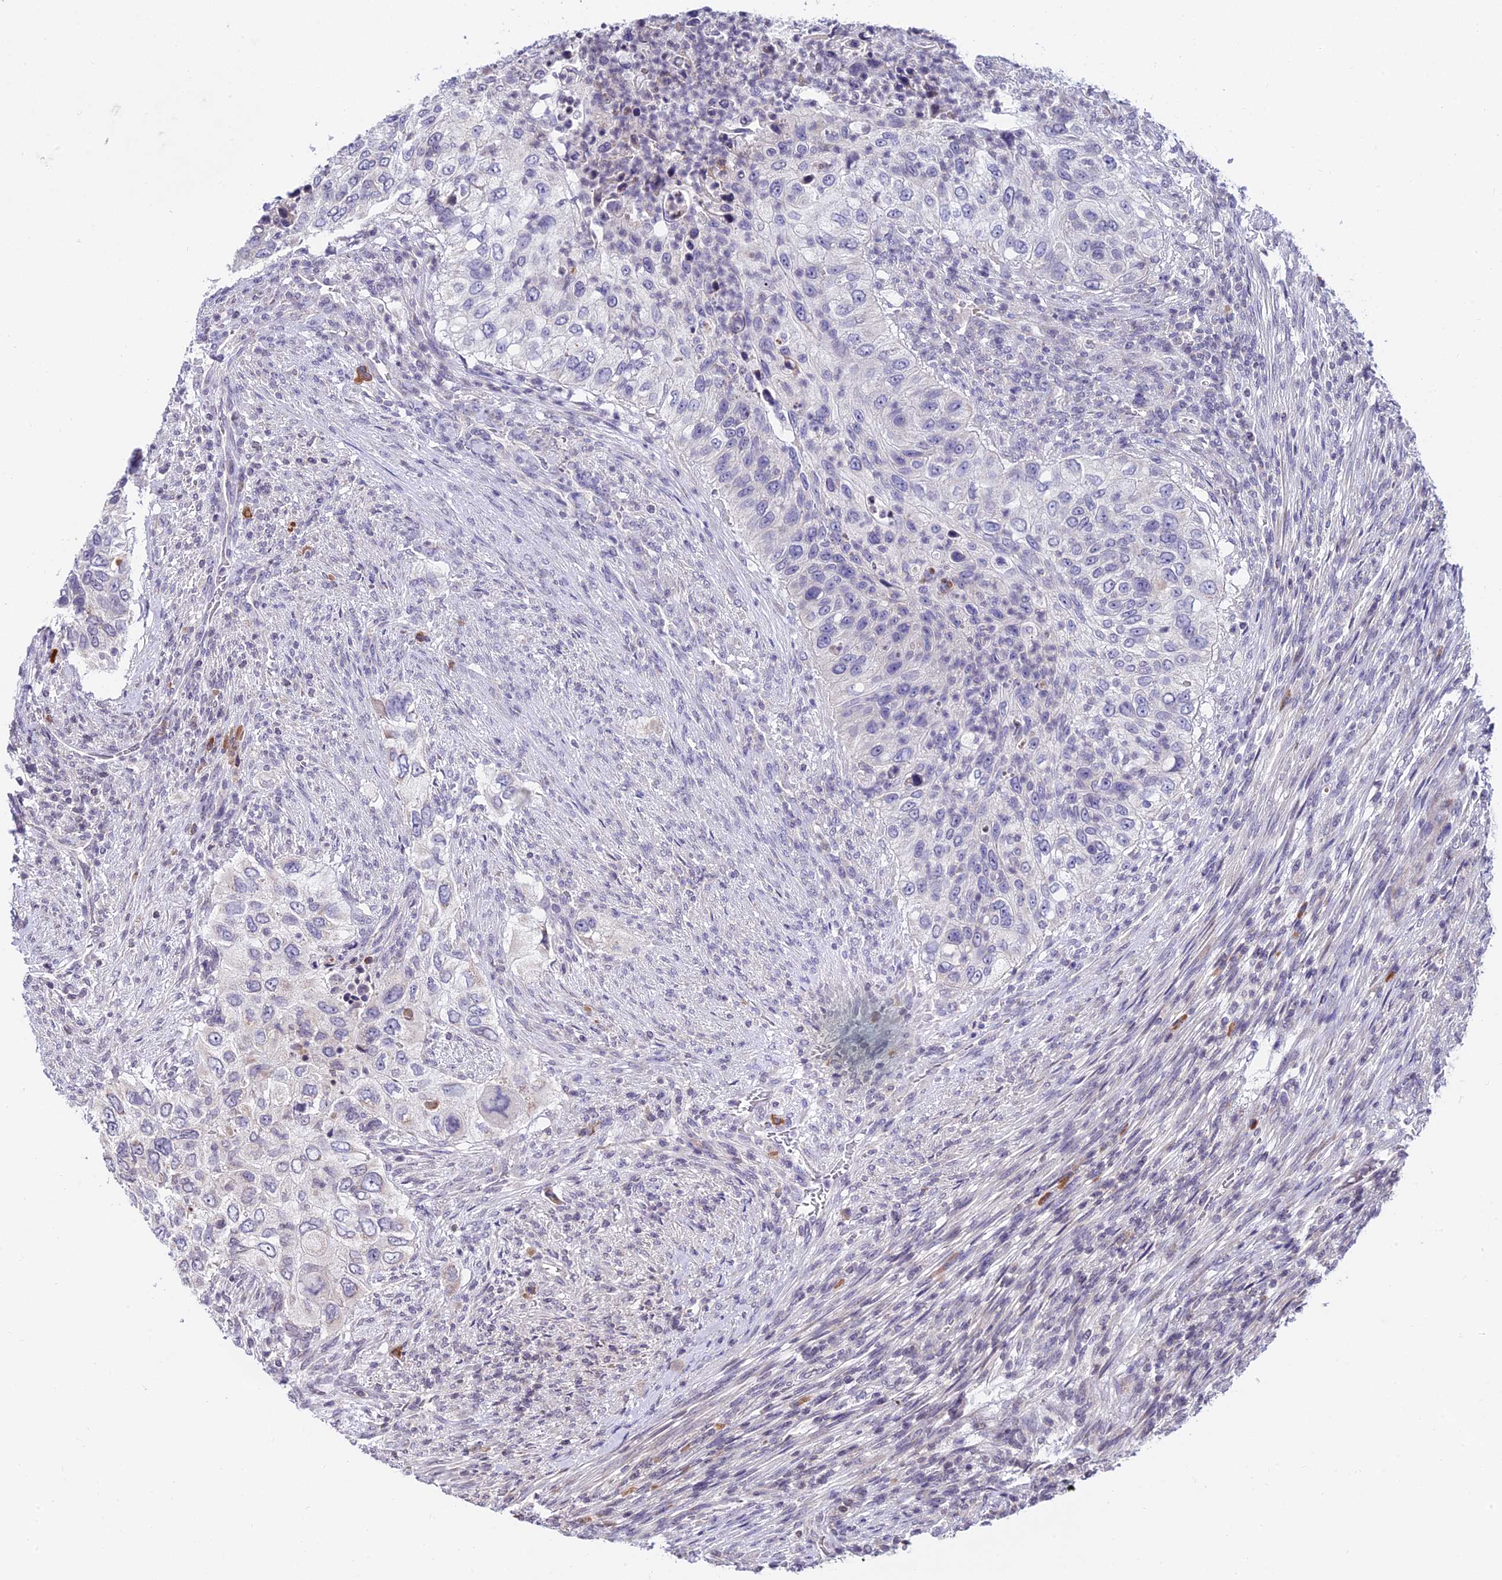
{"staining": {"intensity": "negative", "quantity": "none", "location": "none"}, "tissue": "urothelial cancer", "cell_type": "Tumor cells", "image_type": "cancer", "snomed": [{"axis": "morphology", "description": "Urothelial carcinoma, High grade"}, {"axis": "topography", "description": "Urinary bladder"}], "caption": "The image reveals no staining of tumor cells in urothelial carcinoma (high-grade). (DAB (3,3'-diaminobenzidine) immunohistochemistry (IHC) with hematoxylin counter stain).", "gene": "CDNF", "patient": {"sex": "female", "age": 60}}